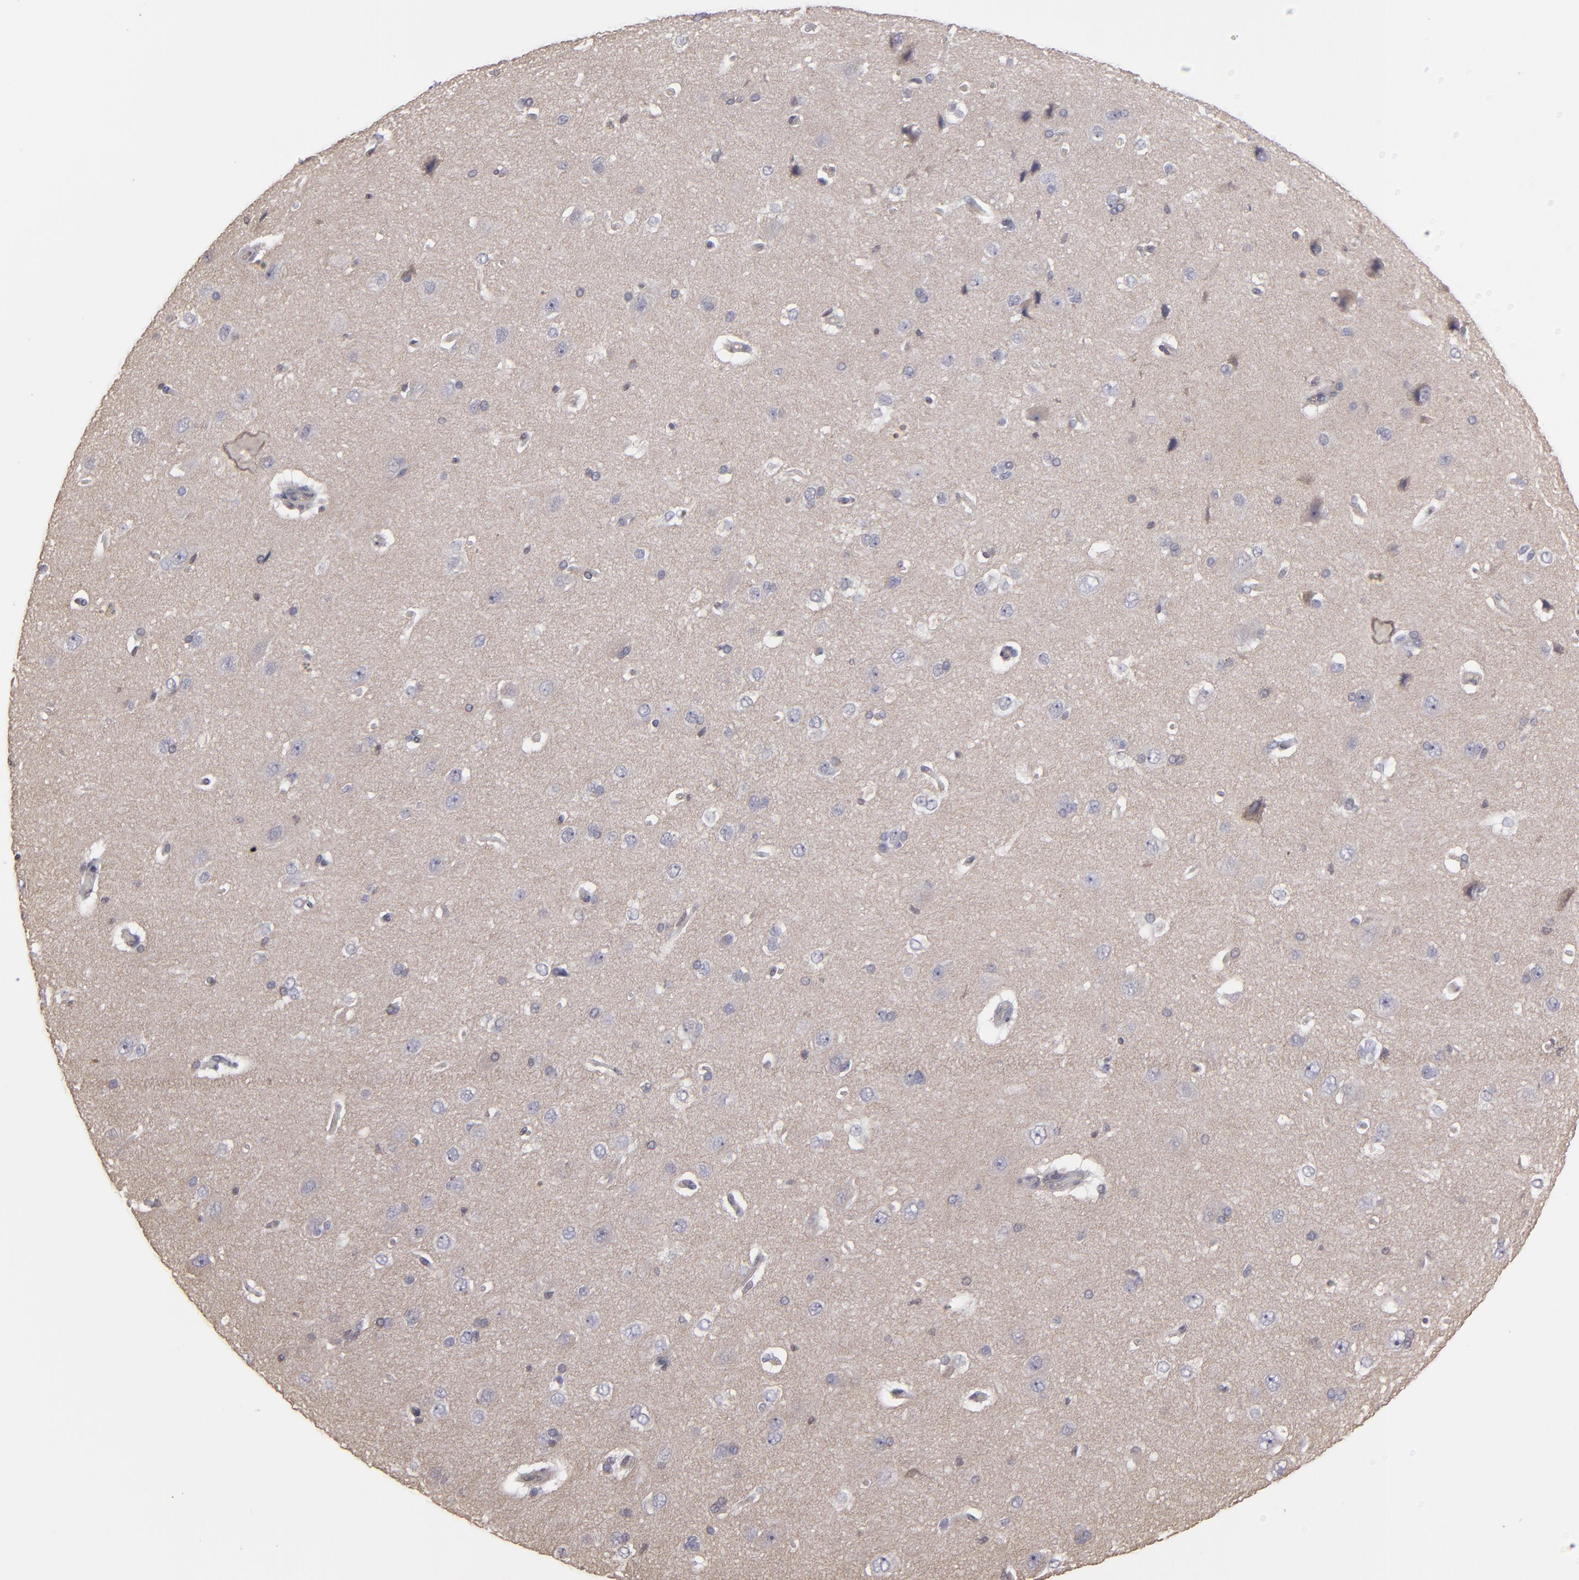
{"staining": {"intensity": "moderate", "quantity": ">75%", "location": "cytoplasmic/membranous"}, "tissue": "cerebral cortex", "cell_type": "Endothelial cells", "image_type": "normal", "snomed": [{"axis": "morphology", "description": "Normal tissue, NOS"}, {"axis": "topography", "description": "Cerebral cortex"}], "caption": "Approximately >75% of endothelial cells in benign cerebral cortex exhibit moderate cytoplasmic/membranous protein positivity as visualized by brown immunohistochemical staining.", "gene": "CD55", "patient": {"sex": "female", "age": 45}}